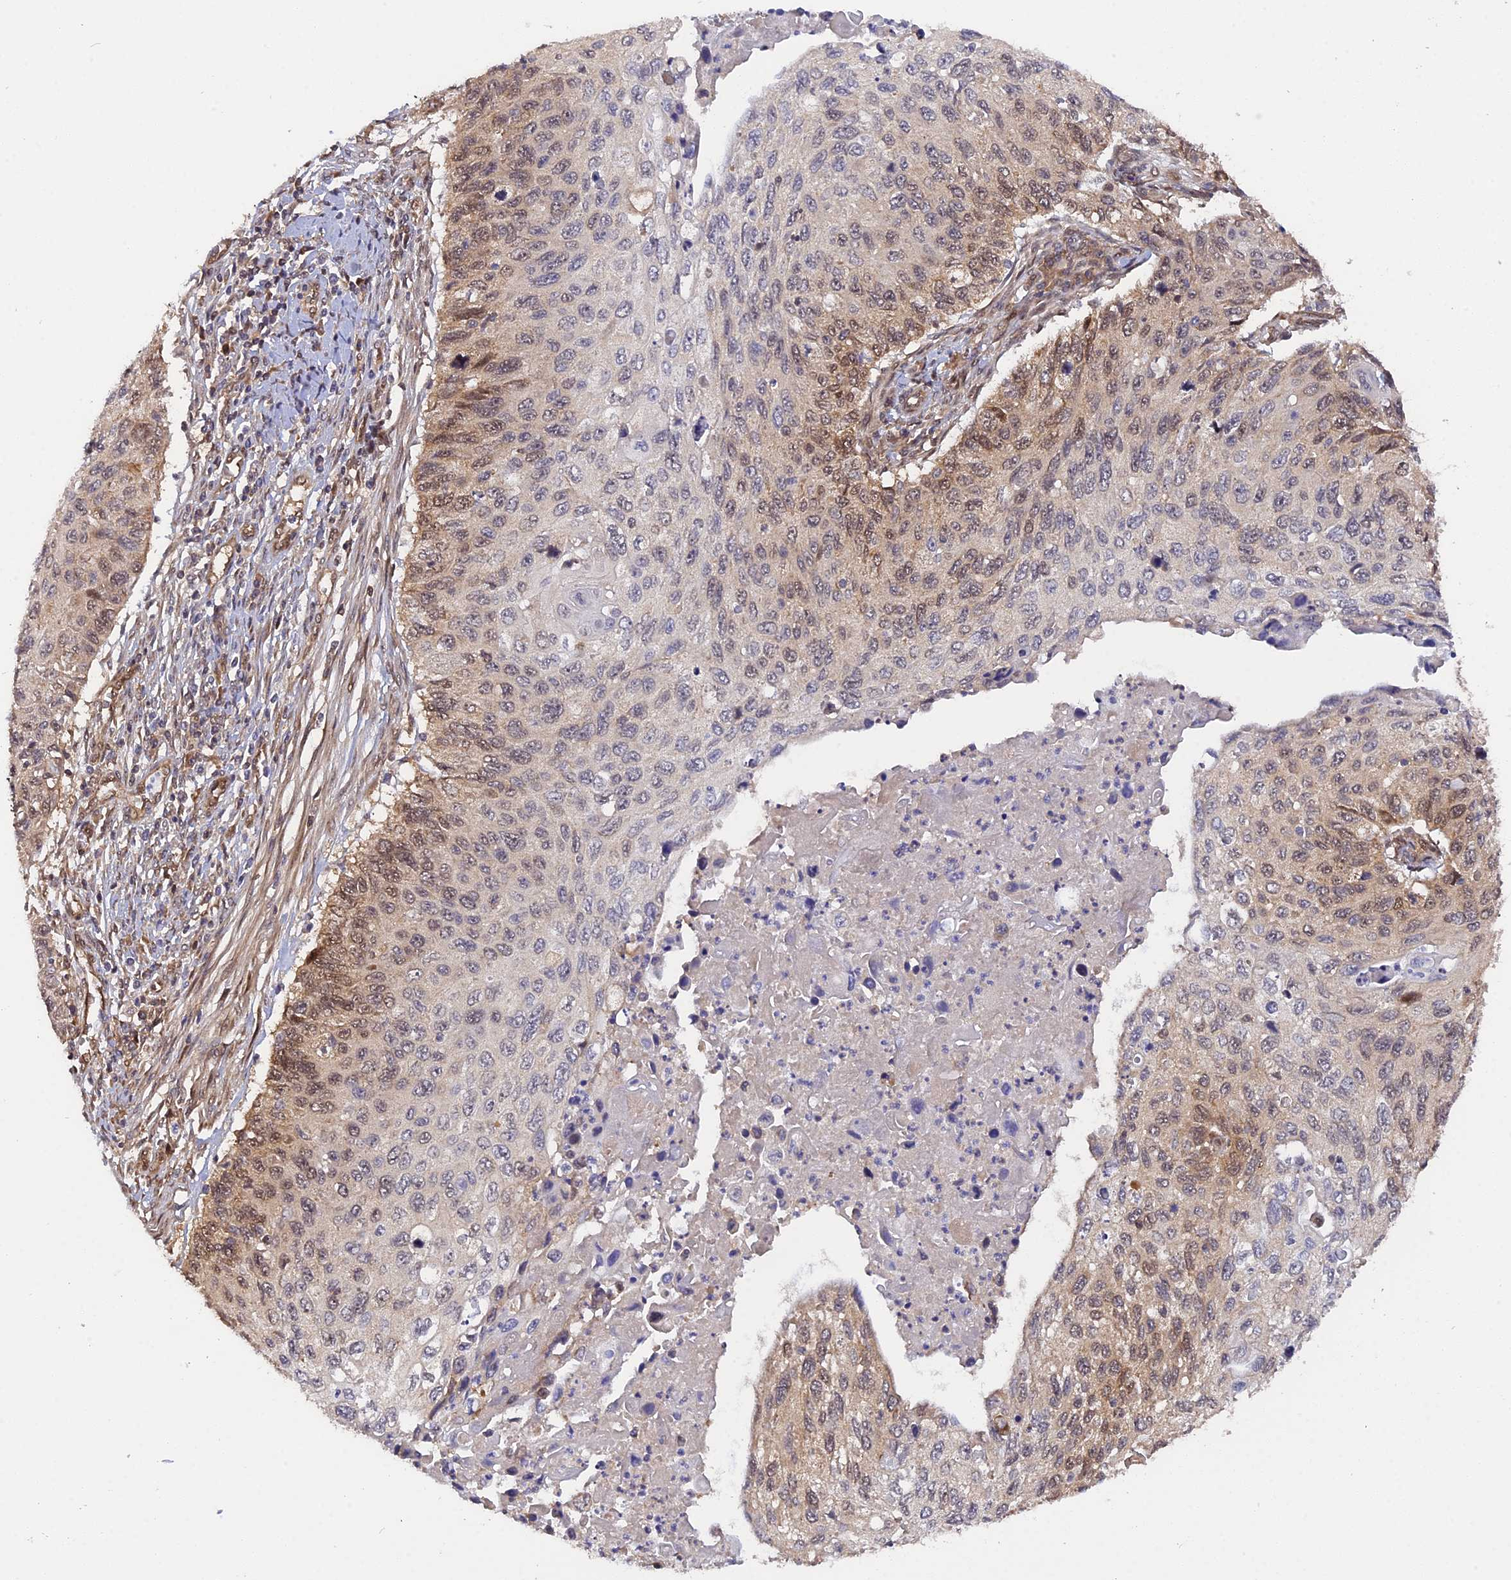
{"staining": {"intensity": "moderate", "quantity": "<25%", "location": "nuclear"}, "tissue": "cervical cancer", "cell_type": "Tumor cells", "image_type": "cancer", "snomed": [{"axis": "morphology", "description": "Squamous cell carcinoma, NOS"}, {"axis": "topography", "description": "Cervix"}], "caption": "Cervical cancer stained for a protein reveals moderate nuclear positivity in tumor cells. The staining is performed using DAB brown chromogen to label protein expression. The nuclei are counter-stained blue using hematoxylin.", "gene": "ZNF428", "patient": {"sex": "female", "age": 70}}